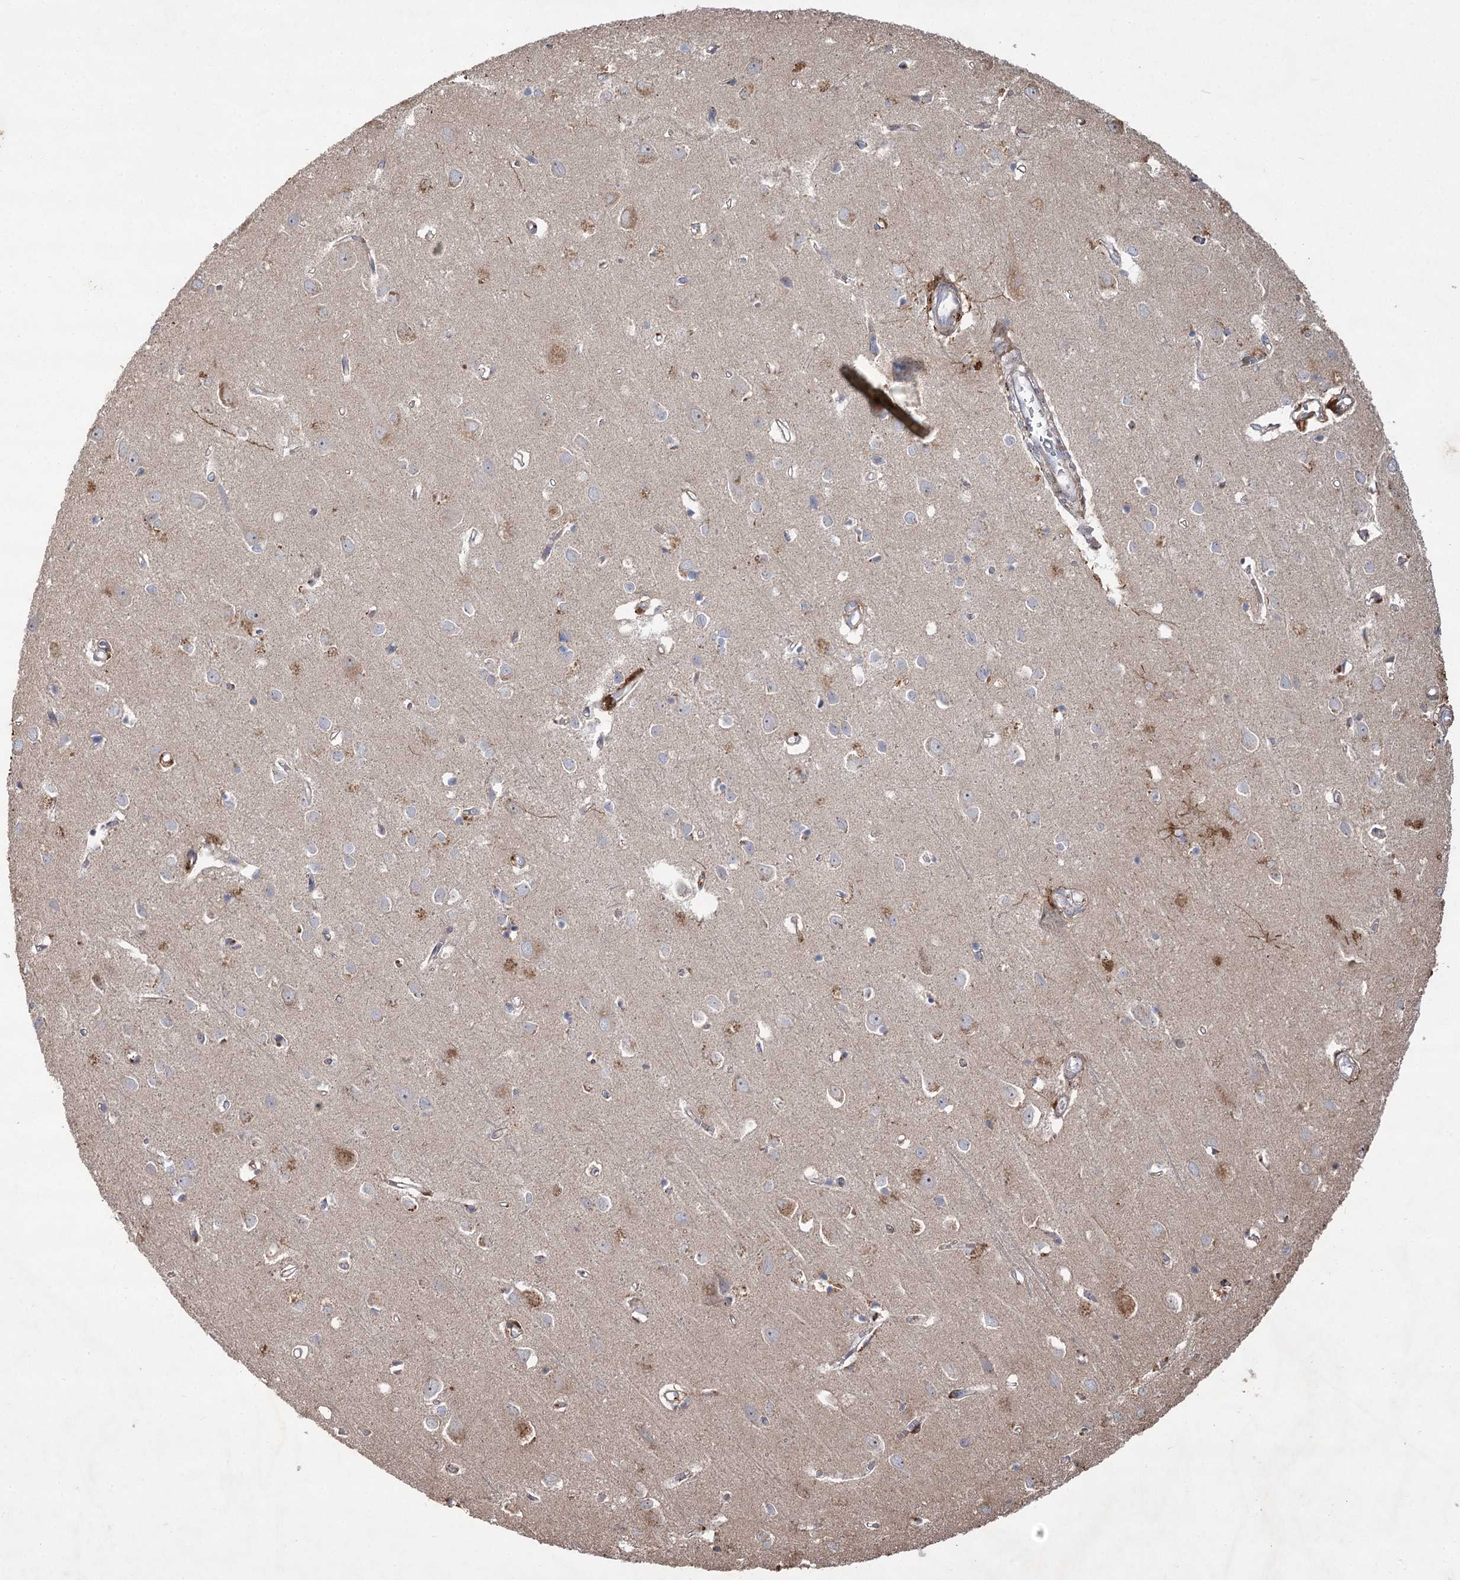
{"staining": {"intensity": "weak", "quantity": ">75%", "location": "cytoplasmic/membranous"}, "tissue": "cerebral cortex", "cell_type": "Endothelial cells", "image_type": "normal", "snomed": [{"axis": "morphology", "description": "Normal tissue, NOS"}, {"axis": "topography", "description": "Cerebral cortex"}], "caption": "Immunohistochemistry photomicrograph of benign cerebral cortex: human cerebral cortex stained using IHC reveals low levels of weak protein expression localized specifically in the cytoplasmic/membranous of endothelial cells, appearing as a cytoplasmic/membranous brown color.", "gene": "RNF24", "patient": {"sex": "female", "age": 64}}